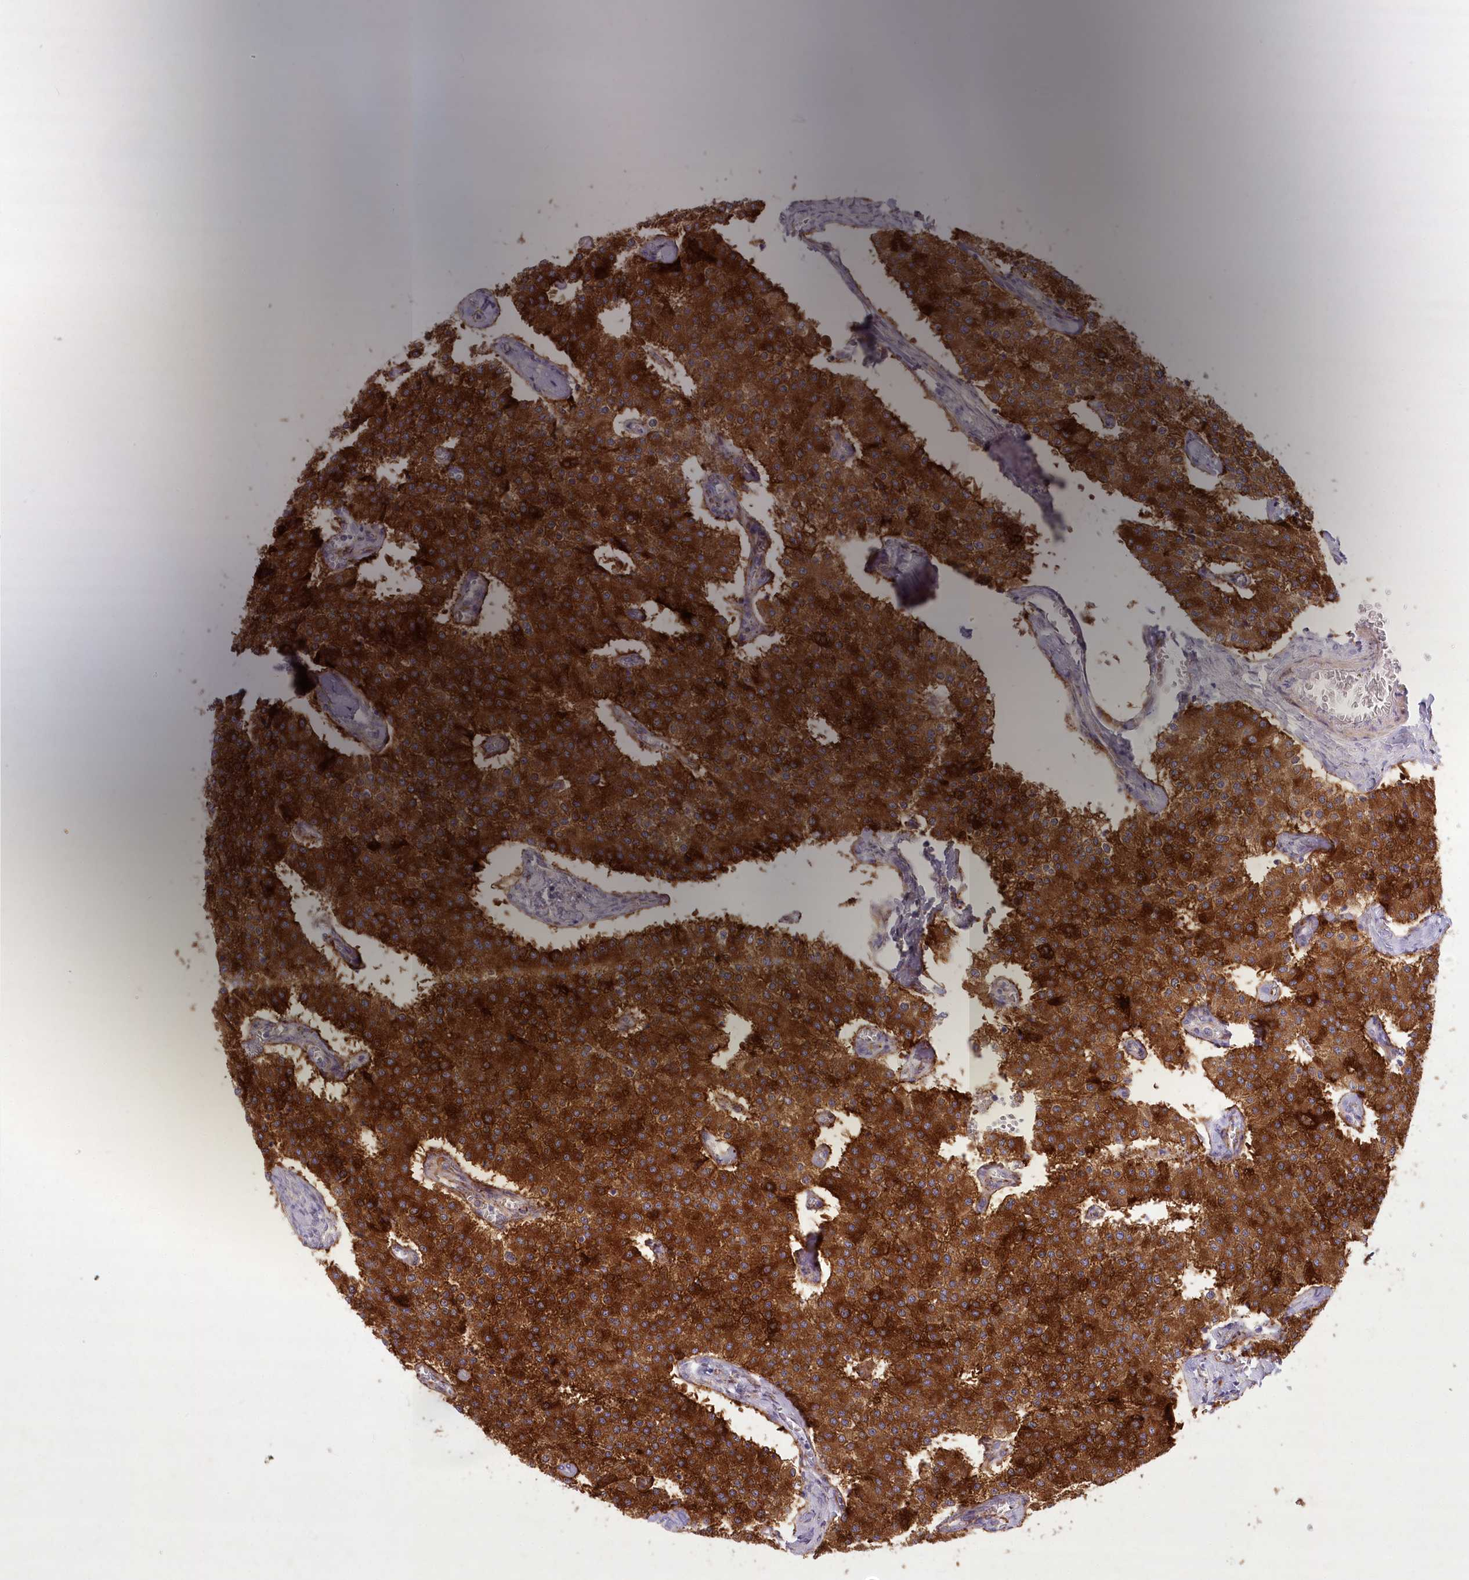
{"staining": {"intensity": "strong", "quantity": ">75%", "location": "cytoplasmic/membranous"}, "tissue": "carcinoid", "cell_type": "Tumor cells", "image_type": "cancer", "snomed": [{"axis": "morphology", "description": "Carcinoid, malignant, NOS"}, {"axis": "topography", "description": "Colon"}], "caption": "Immunohistochemistry (DAB) staining of human carcinoid demonstrates strong cytoplasmic/membranous protein positivity in about >75% of tumor cells. The protein of interest is stained brown, and the nuclei are stained in blue (DAB IHC with brightfield microscopy, high magnification).", "gene": "ANGPTL3", "patient": {"sex": "female", "age": 52}}